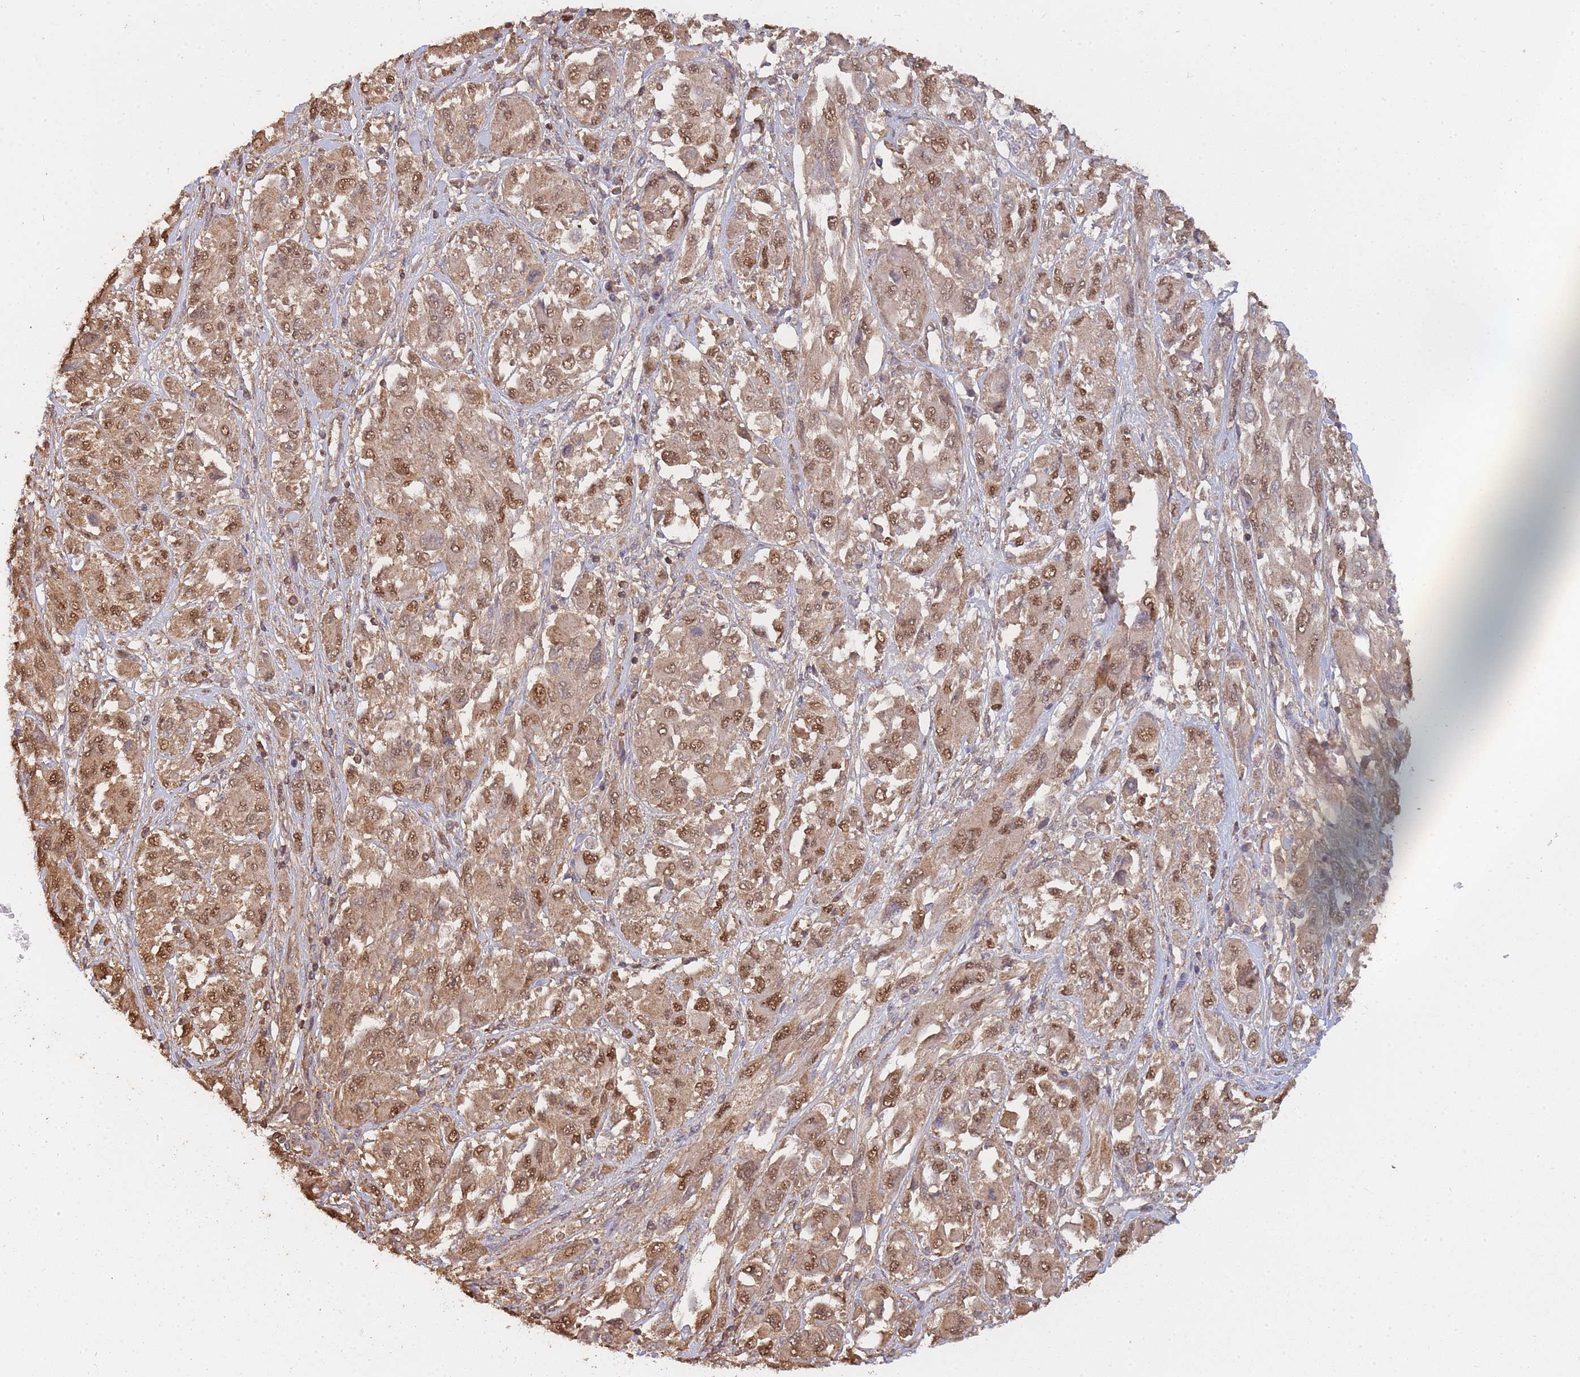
{"staining": {"intensity": "moderate", "quantity": ">75%", "location": "cytoplasmic/membranous,nuclear"}, "tissue": "melanoma", "cell_type": "Tumor cells", "image_type": "cancer", "snomed": [{"axis": "morphology", "description": "Malignant melanoma, NOS"}, {"axis": "topography", "description": "Skin"}], "caption": "Melanoma stained for a protein (brown) exhibits moderate cytoplasmic/membranous and nuclear positive expression in approximately >75% of tumor cells.", "gene": "METRN", "patient": {"sex": "female", "age": 91}}